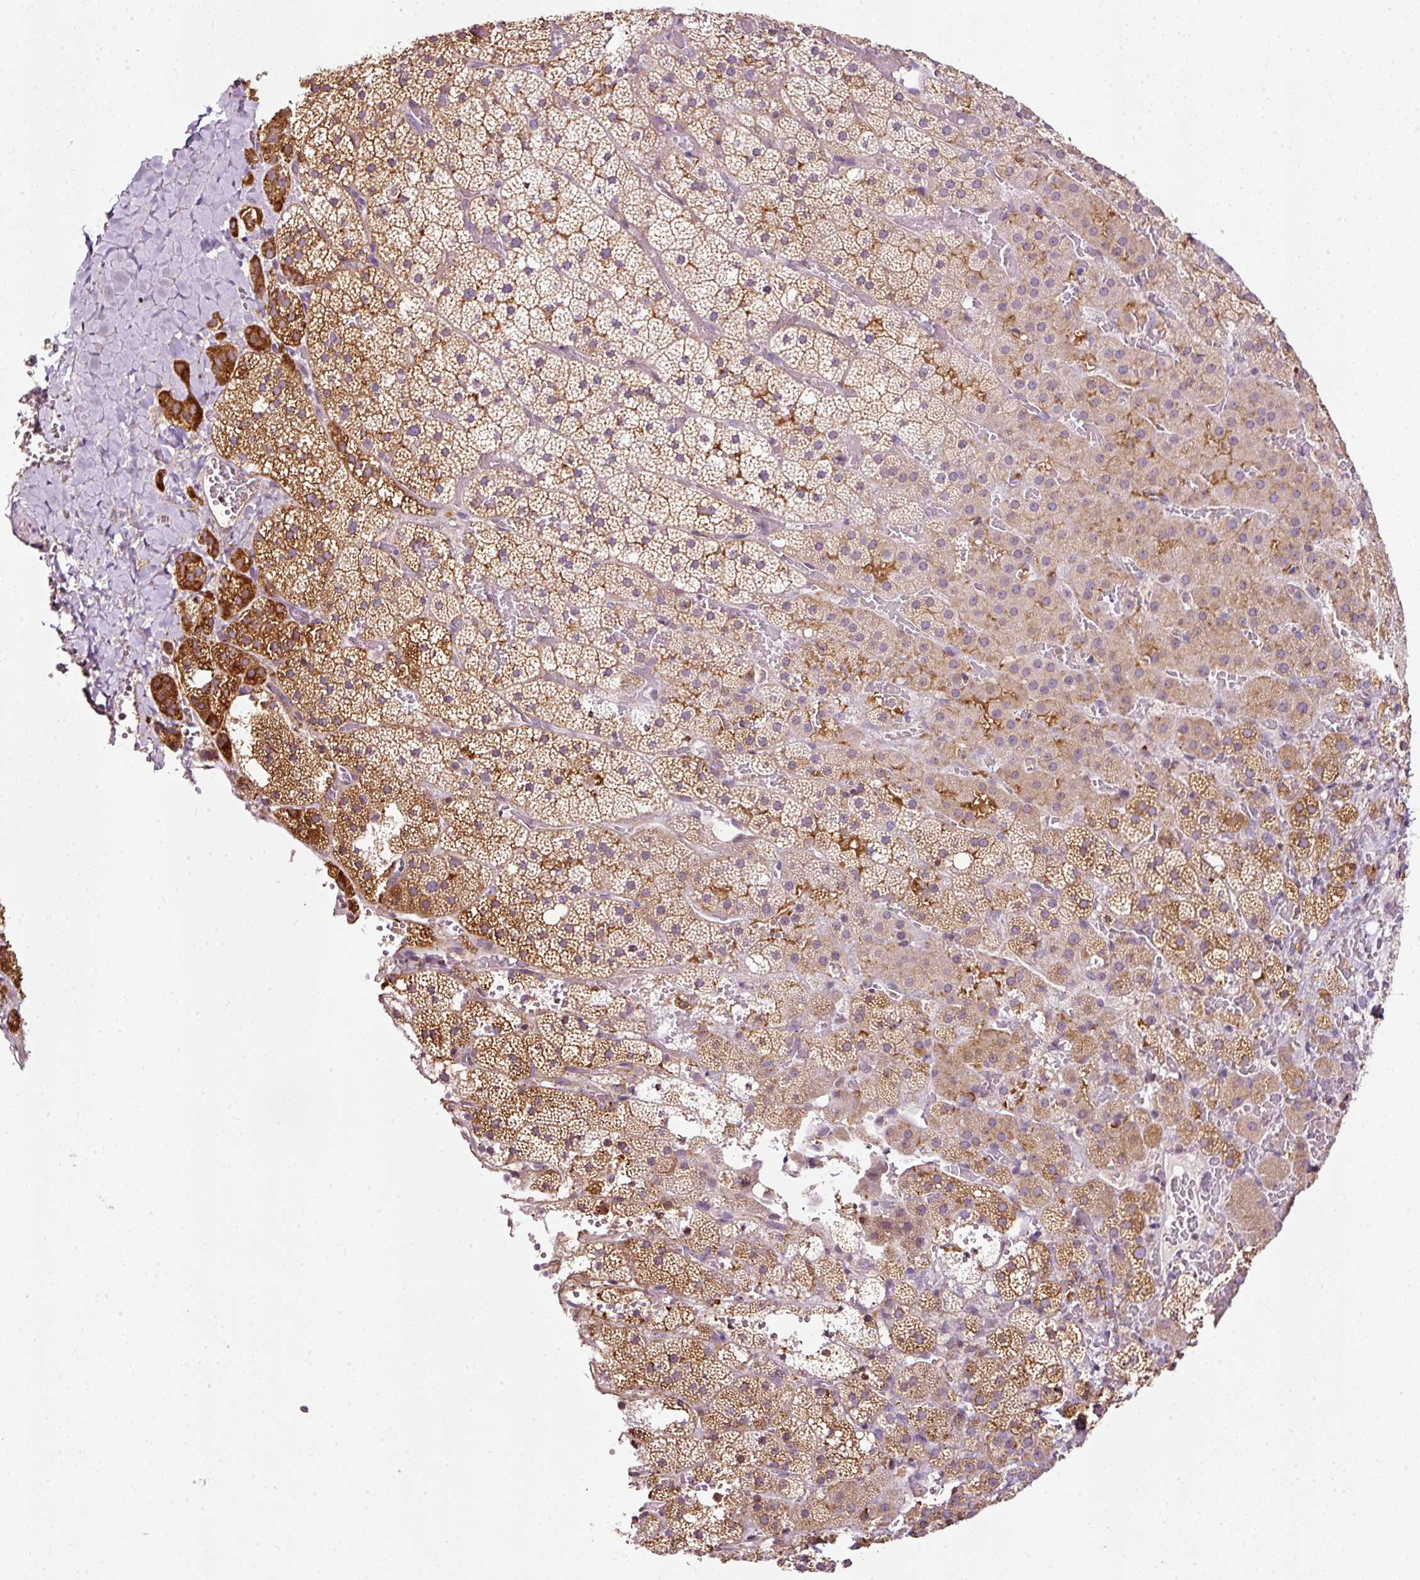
{"staining": {"intensity": "moderate", "quantity": ">75%", "location": "cytoplasmic/membranous"}, "tissue": "adrenal gland", "cell_type": "Glandular cells", "image_type": "normal", "snomed": [{"axis": "morphology", "description": "Normal tissue, NOS"}, {"axis": "topography", "description": "Adrenal gland"}], "caption": "The photomicrograph demonstrates immunohistochemical staining of unremarkable adrenal gland. There is moderate cytoplasmic/membranous positivity is appreciated in approximately >75% of glandular cells.", "gene": "SCNM1", "patient": {"sex": "male", "age": 53}}